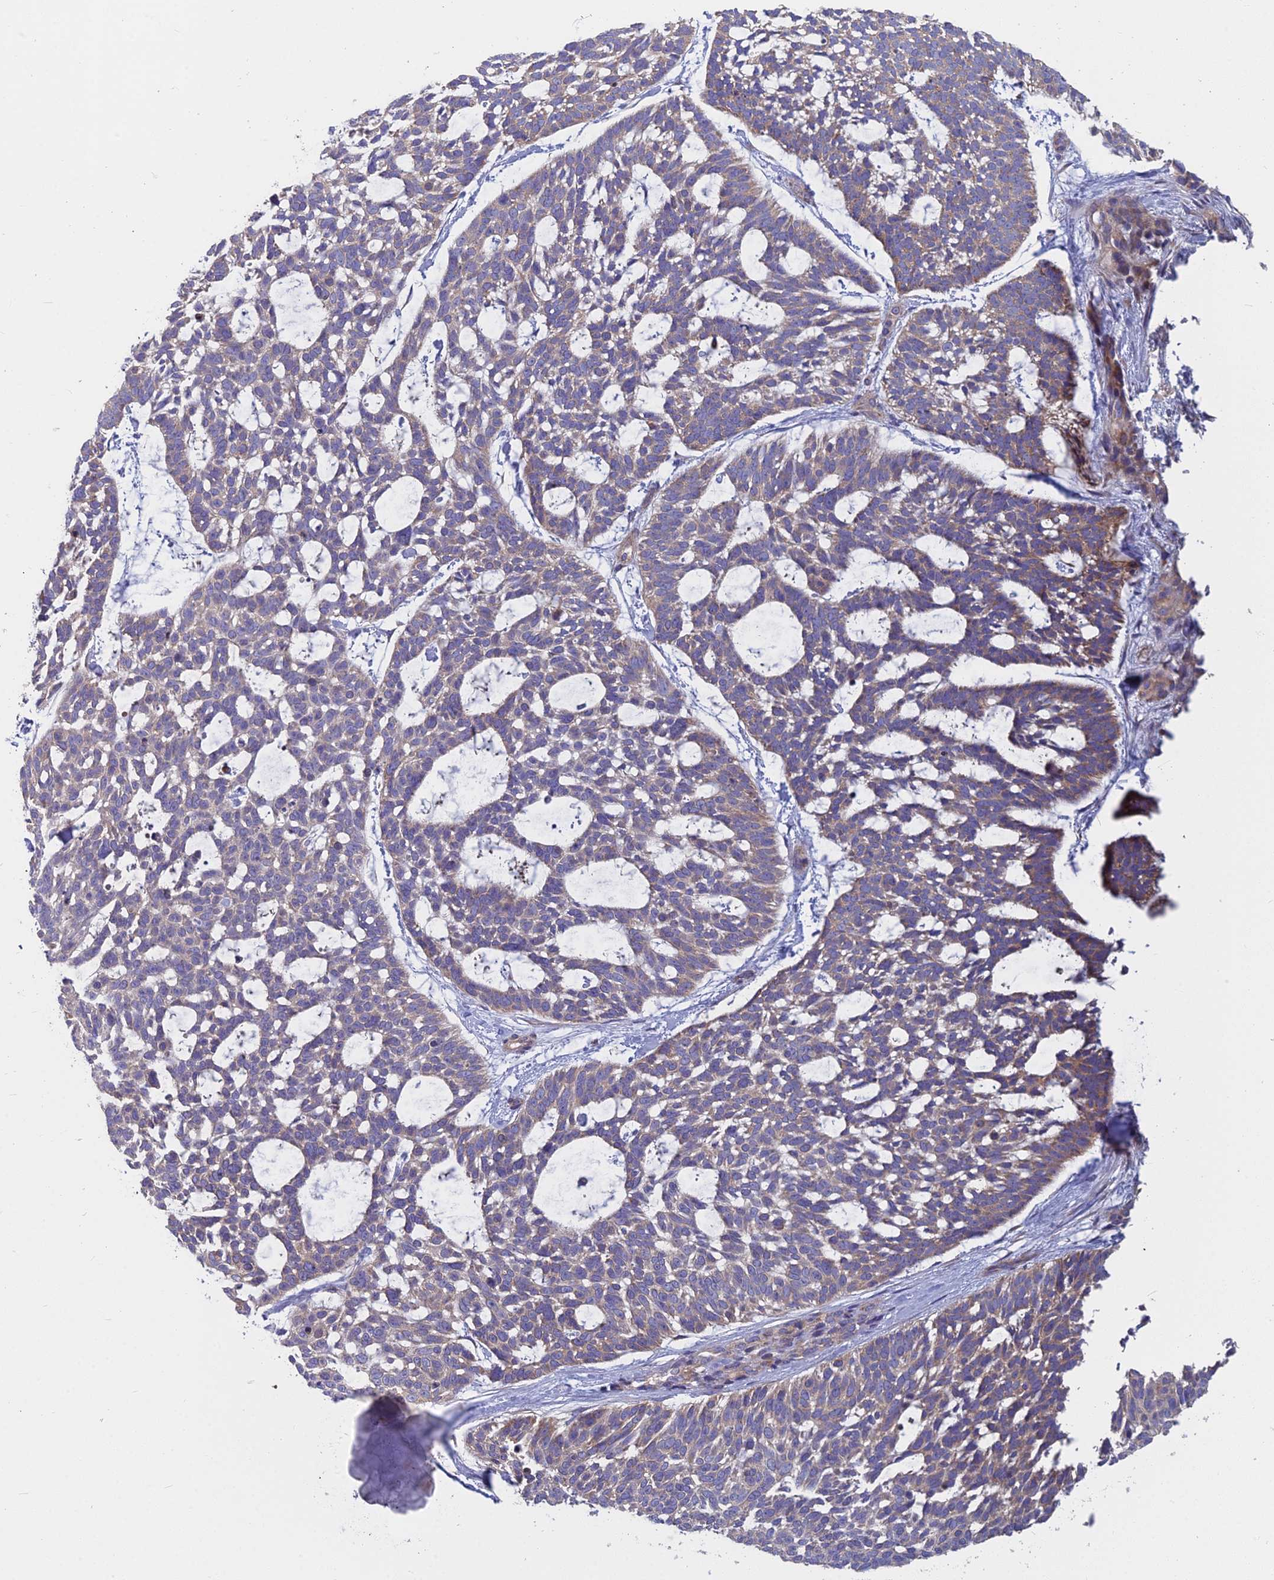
{"staining": {"intensity": "weak", "quantity": "25%-75%", "location": "cytoplasmic/membranous"}, "tissue": "skin cancer", "cell_type": "Tumor cells", "image_type": "cancer", "snomed": [{"axis": "morphology", "description": "Basal cell carcinoma"}, {"axis": "topography", "description": "Skin"}], "caption": "Immunohistochemical staining of skin cancer (basal cell carcinoma) exhibits low levels of weak cytoplasmic/membranous protein positivity in approximately 25%-75% of tumor cells.", "gene": "COX20", "patient": {"sex": "male", "age": 88}}